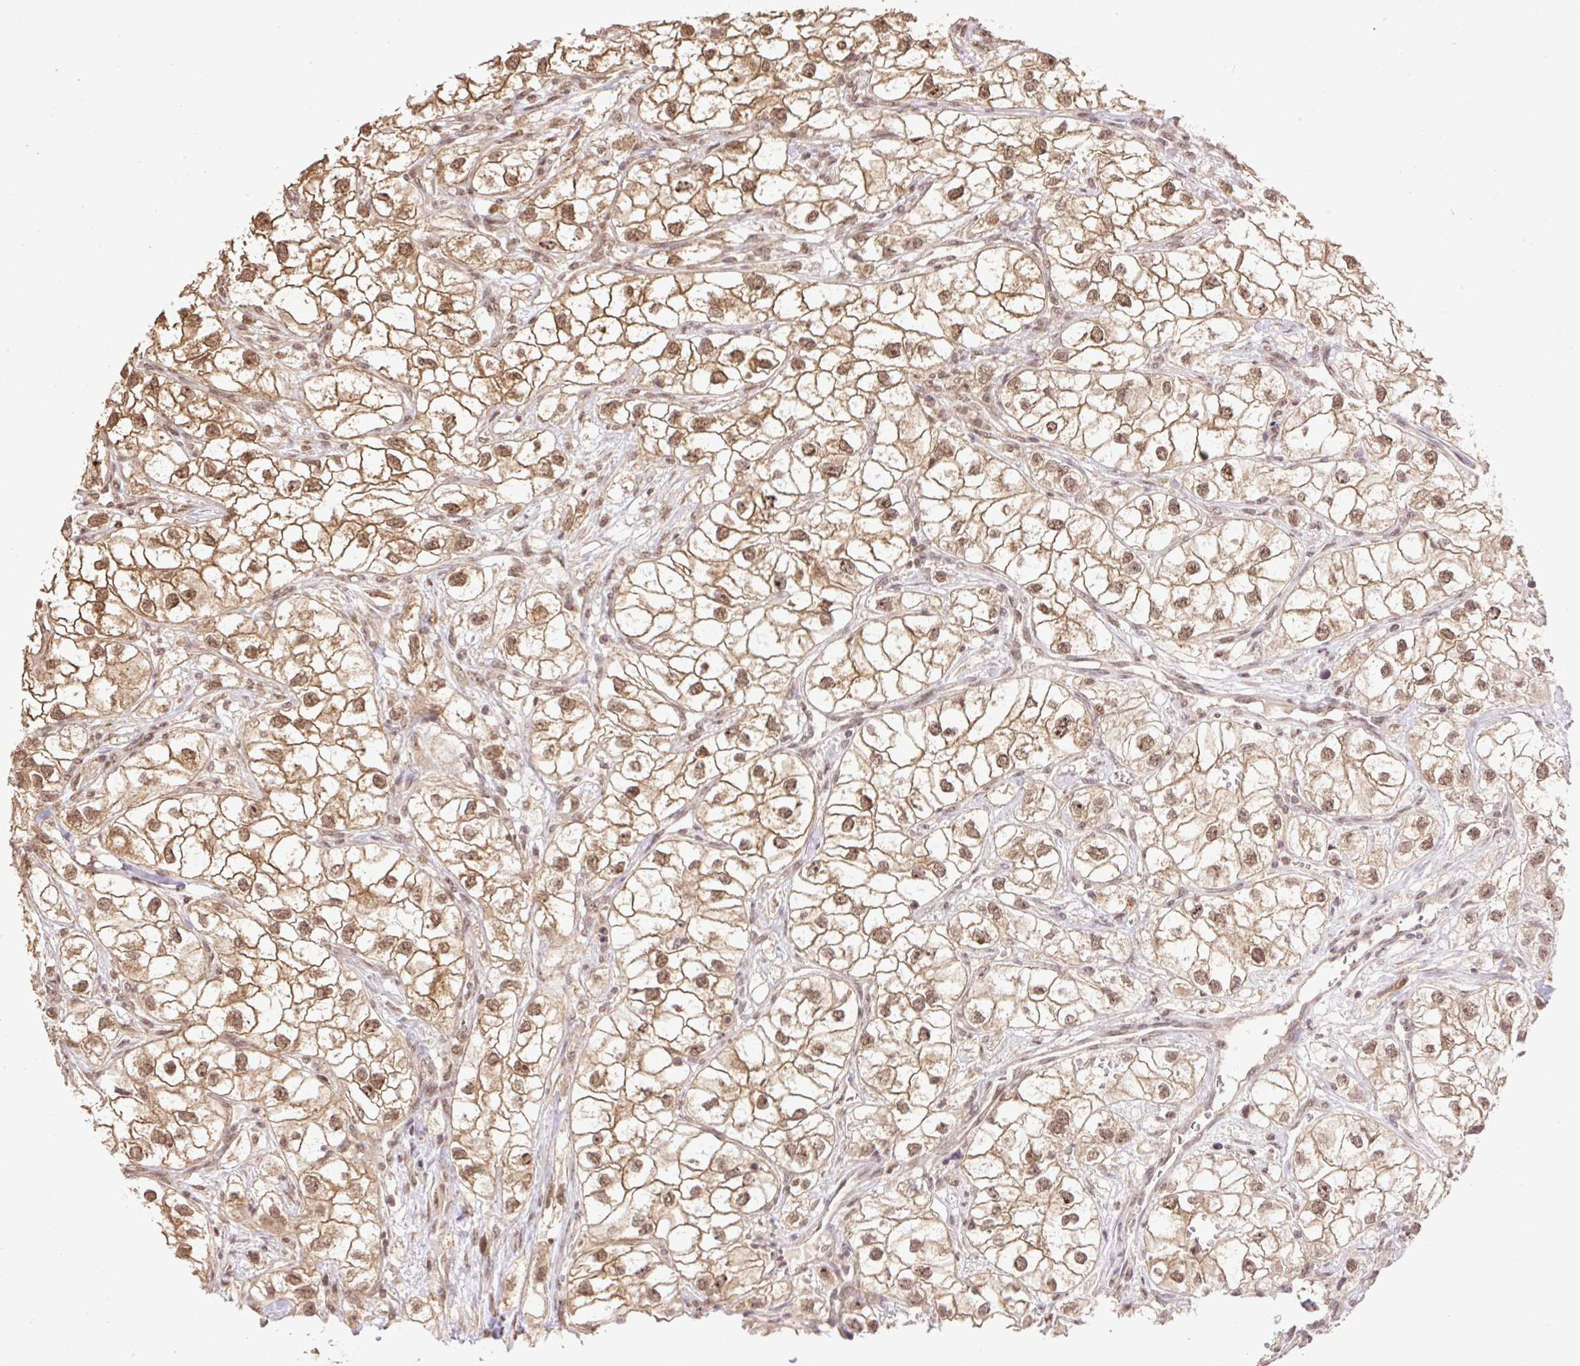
{"staining": {"intensity": "moderate", "quantity": ">75%", "location": "cytoplasmic/membranous,nuclear"}, "tissue": "renal cancer", "cell_type": "Tumor cells", "image_type": "cancer", "snomed": [{"axis": "morphology", "description": "Adenocarcinoma, NOS"}, {"axis": "topography", "description": "Kidney"}], "caption": "Renal adenocarcinoma tissue exhibits moderate cytoplasmic/membranous and nuclear positivity in approximately >75% of tumor cells, visualized by immunohistochemistry.", "gene": "VPS25", "patient": {"sex": "male", "age": 59}}